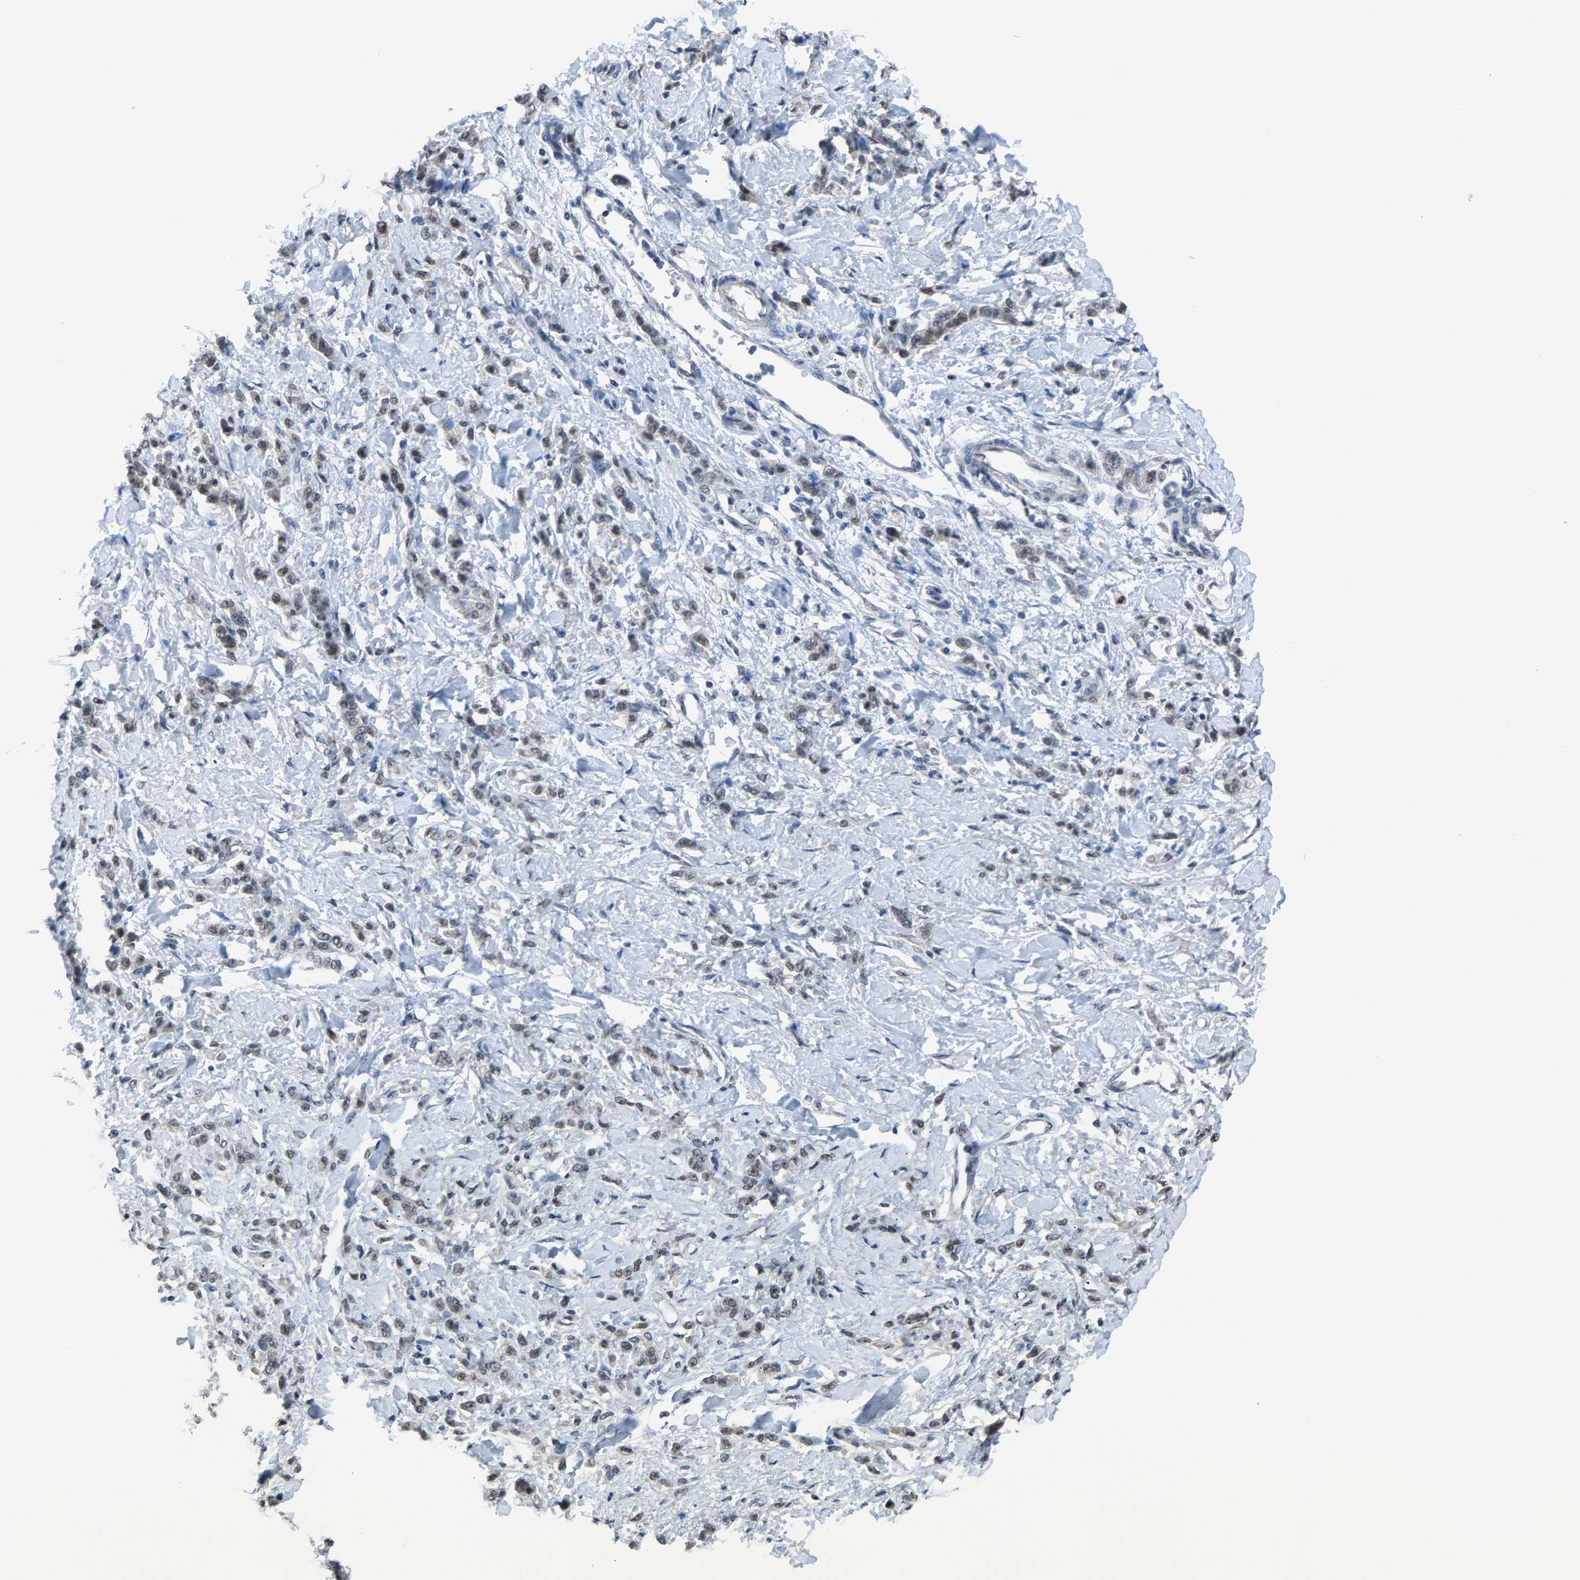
{"staining": {"intensity": "weak", "quantity": "25%-75%", "location": "nuclear"}, "tissue": "stomach cancer", "cell_type": "Tumor cells", "image_type": "cancer", "snomed": [{"axis": "morphology", "description": "Normal tissue, NOS"}, {"axis": "morphology", "description": "Adenocarcinoma, NOS"}, {"axis": "topography", "description": "Stomach"}], "caption": "Protein staining of stomach cancer tissue shows weak nuclear expression in approximately 25%-75% of tumor cells.", "gene": "ZNF276", "patient": {"sex": "male", "age": 82}}